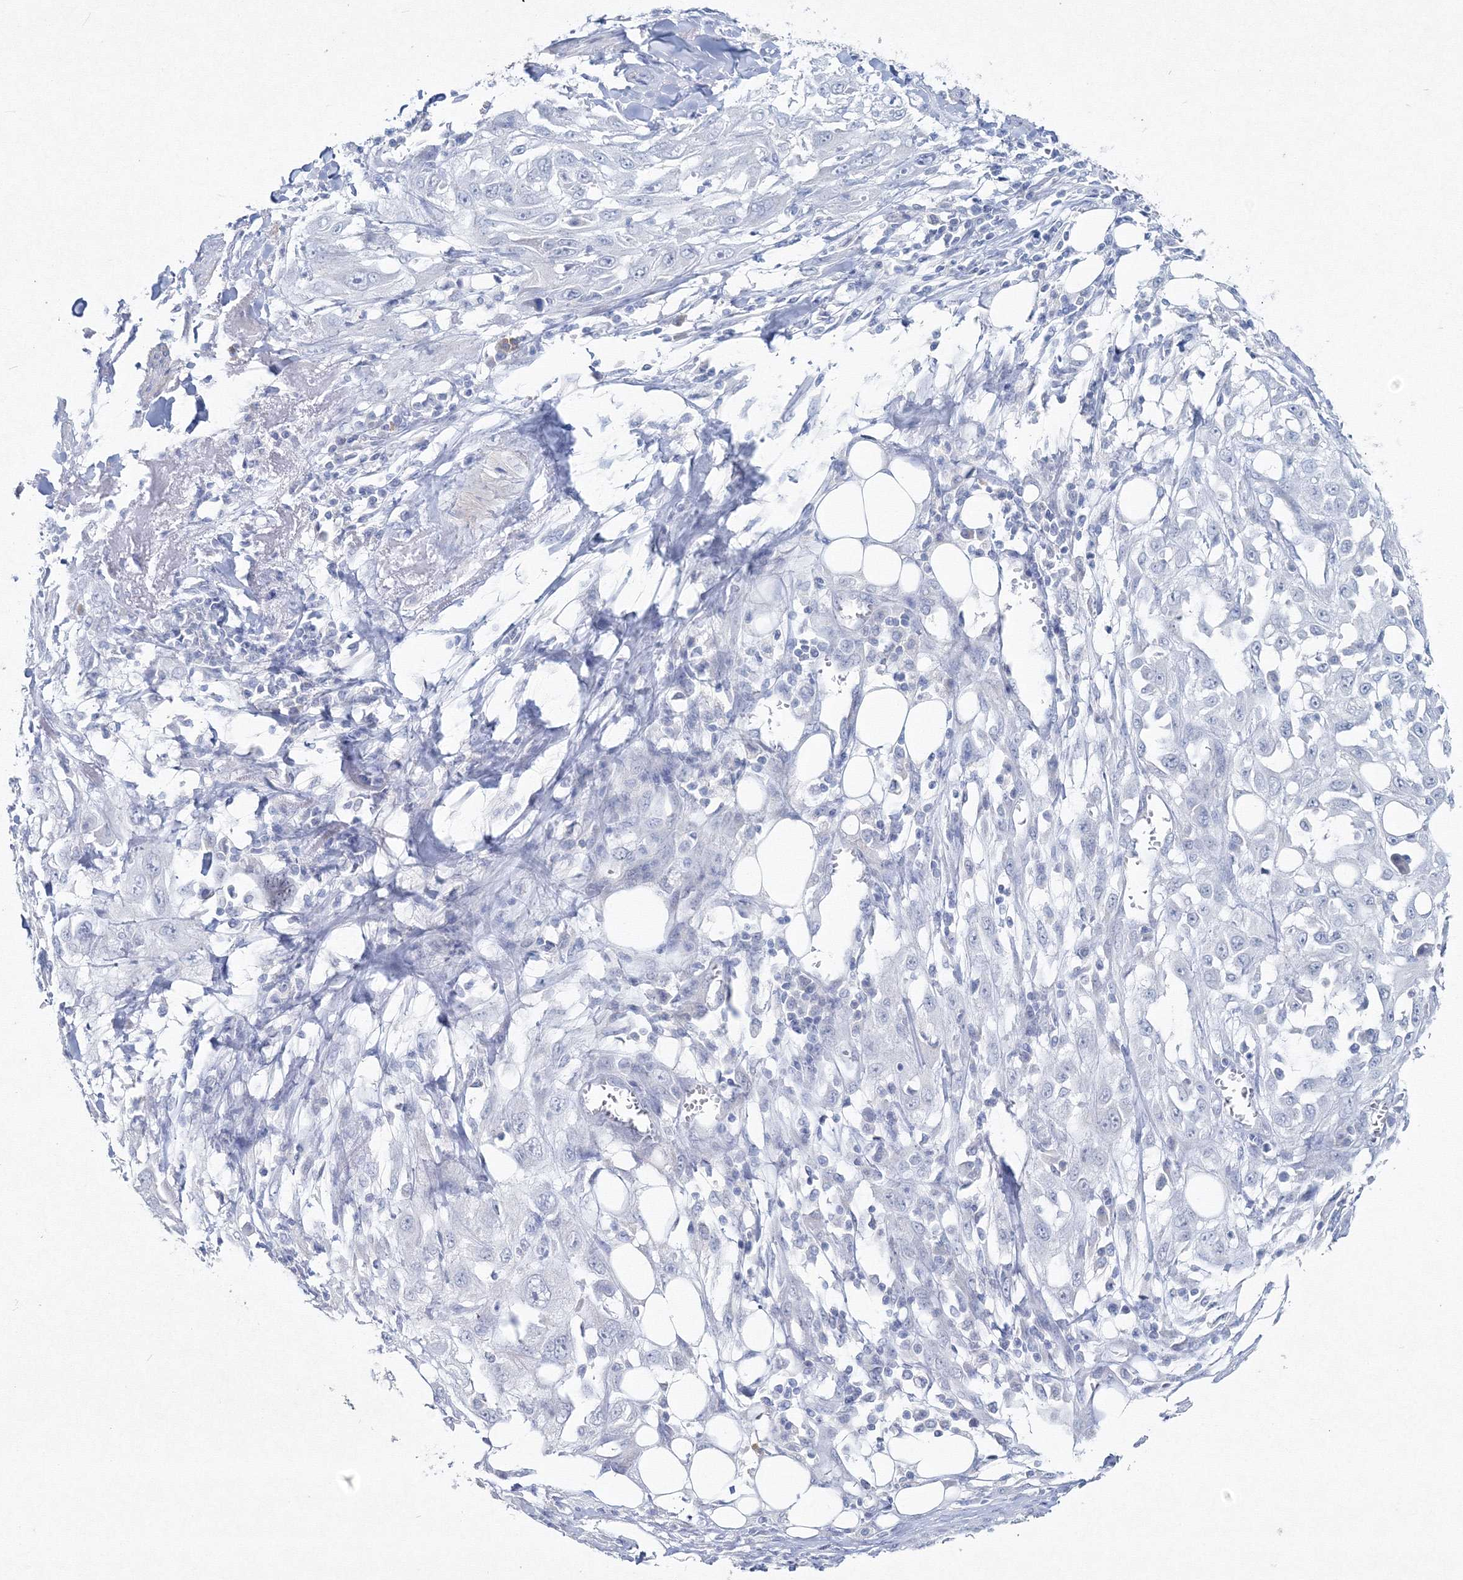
{"staining": {"intensity": "negative", "quantity": "none", "location": "none"}, "tissue": "skin cancer", "cell_type": "Tumor cells", "image_type": "cancer", "snomed": [{"axis": "morphology", "description": "Squamous cell carcinoma, NOS"}, {"axis": "topography", "description": "Skin"}], "caption": "Immunohistochemistry (IHC) micrograph of neoplastic tissue: skin cancer stained with DAB (3,3'-diaminobenzidine) exhibits no significant protein staining in tumor cells.", "gene": "GCKR", "patient": {"sex": "male", "age": 75}}